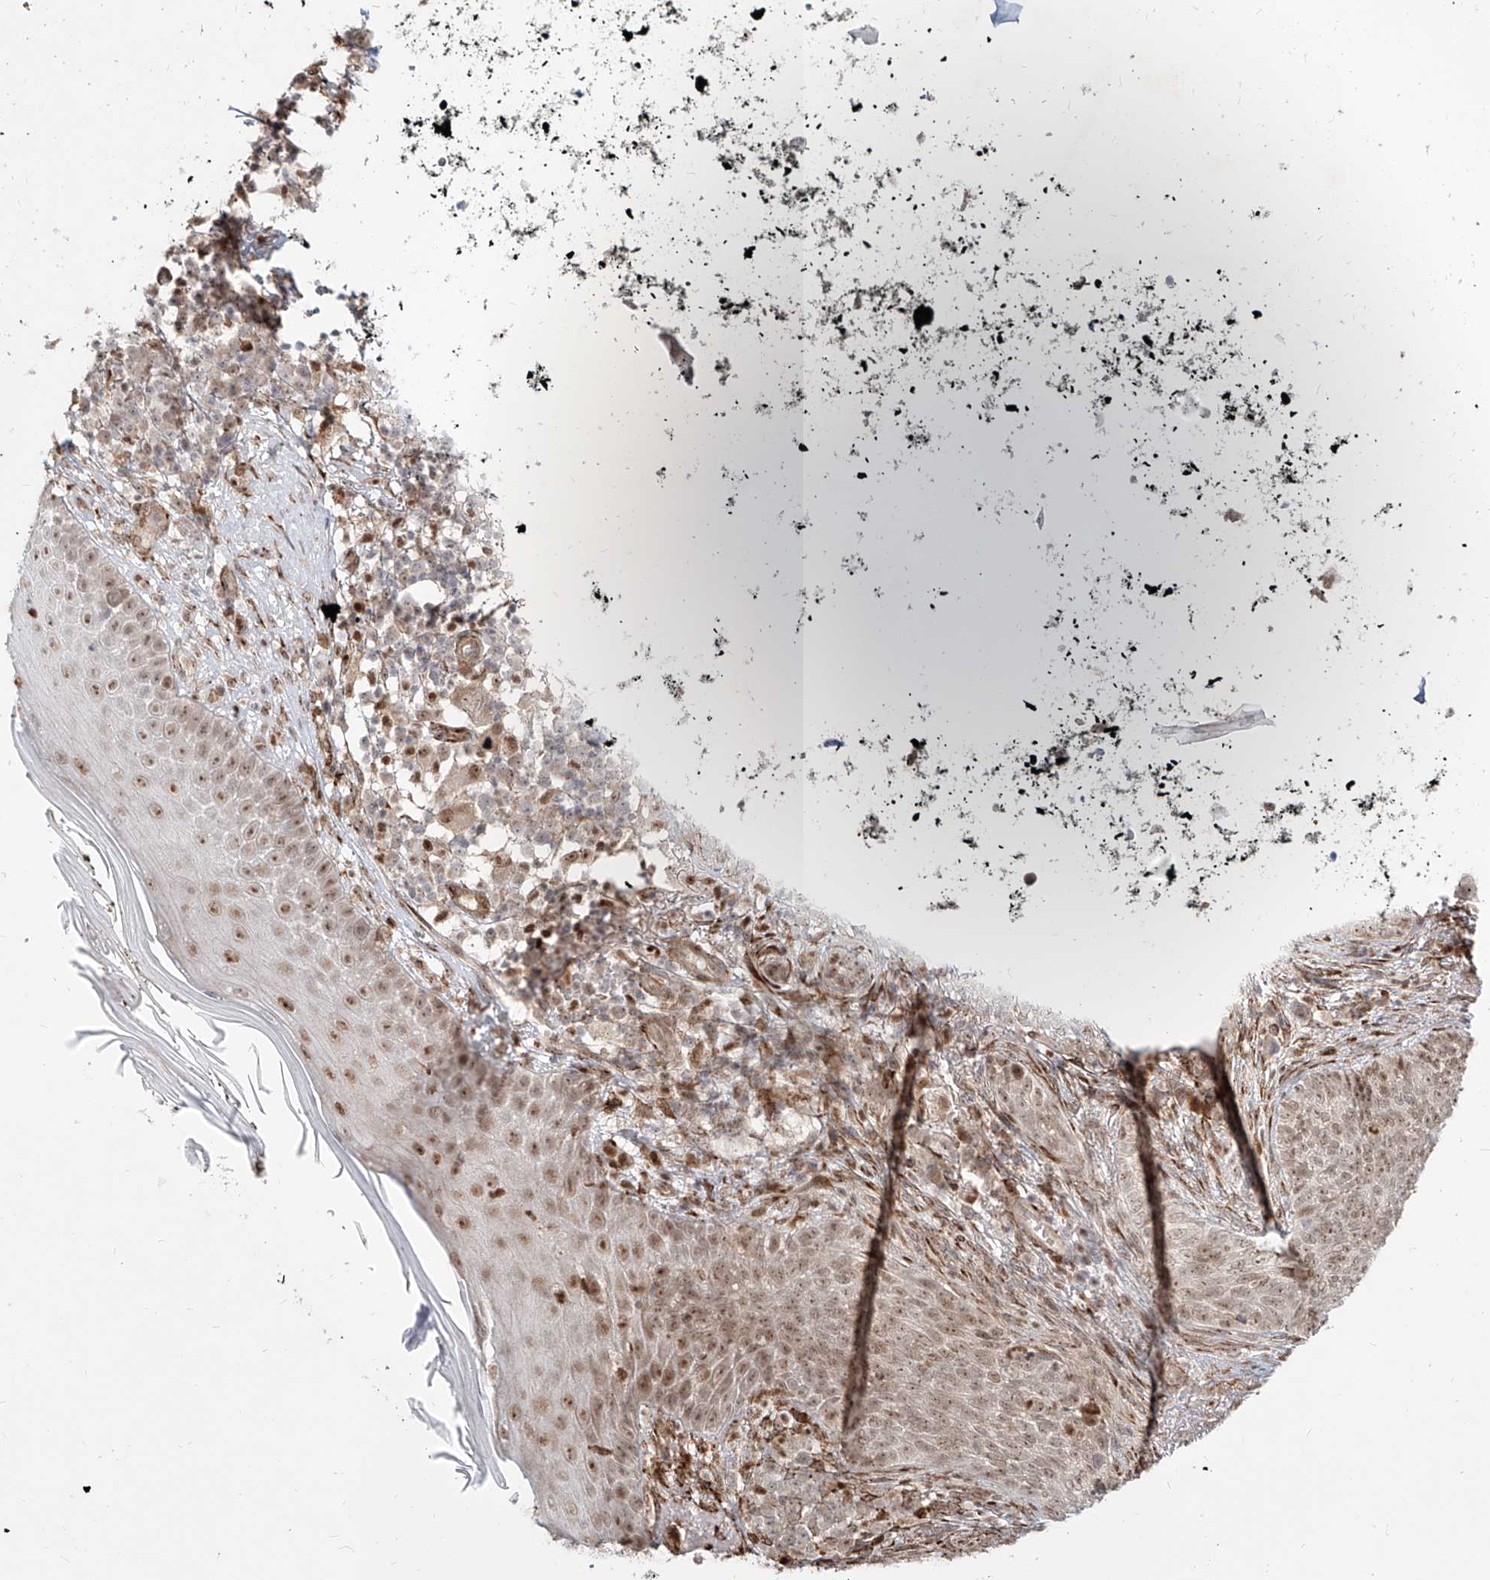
{"staining": {"intensity": "weak", "quantity": ">75%", "location": "nuclear"}, "tissue": "skin cancer", "cell_type": "Tumor cells", "image_type": "cancer", "snomed": [{"axis": "morphology", "description": "Basal cell carcinoma"}, {"axis": "topography", "description": "Skin"}], "caption": "This micrograph shows IHC staining of human skin basal cell carcinoma, with low weak nuclear positivity in approximately >75% of tumor cells.", "gene": "ZNF710", "patient": {"sex": "male", "age": 85}}